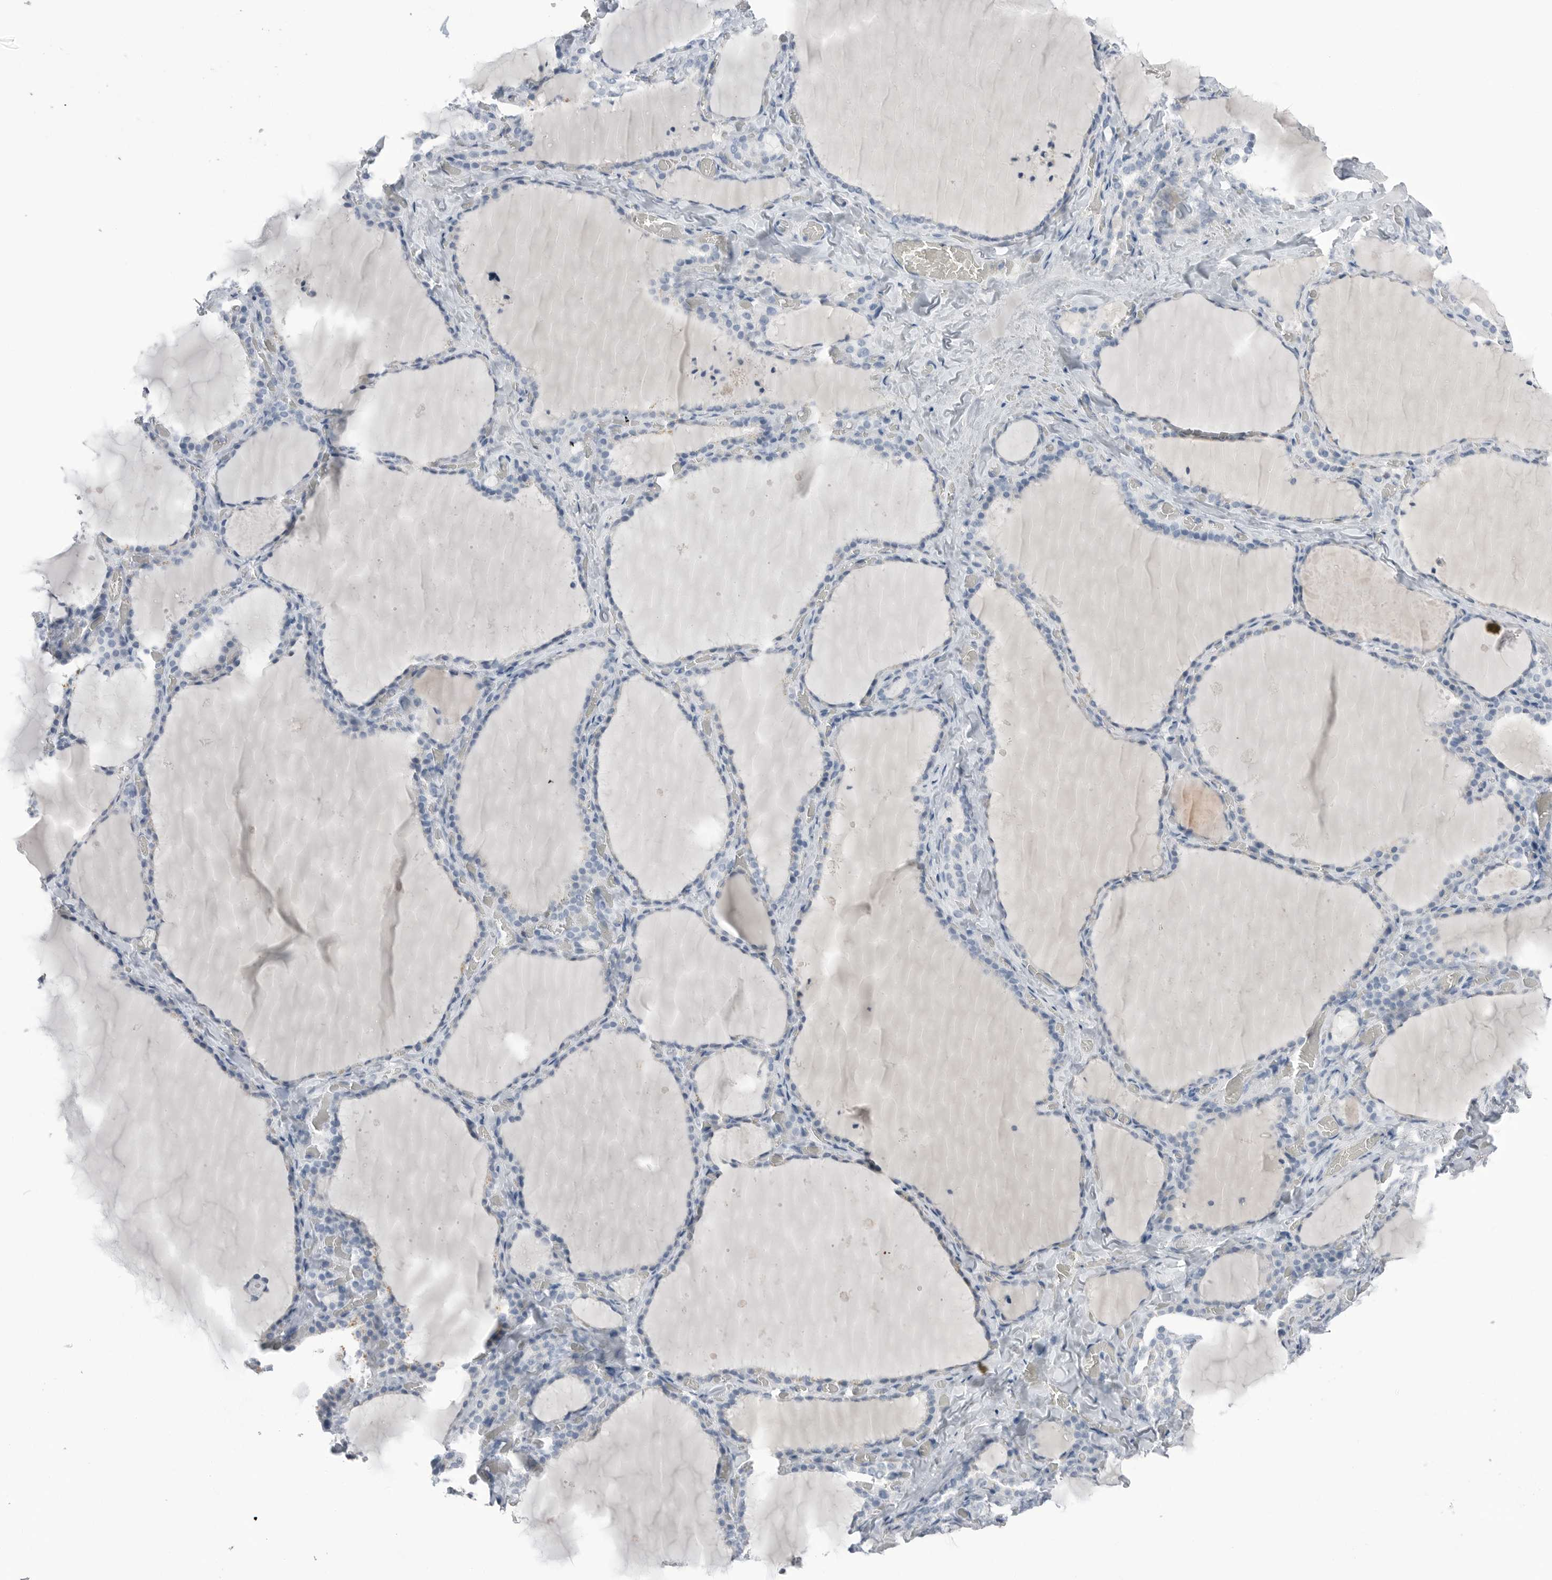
{"staining": {"intensity": "negative", "quantity": "none", "location": "none"}, "tissue": "thyroid gland", "cell_type": "Glandular cells", "image_type": "normal", "snomed": [{"axis": "morphology", "description": "Normal tissue, NOS"}, {"axis": "topography", "description": "Thyroid gland"}], "caption": "Thyroid gland stained for a protein using immunohistochemistry exhibits no expression glandular cells.", "gene": "ABHD12", "patient": {"sex": "female", "age": 22}}